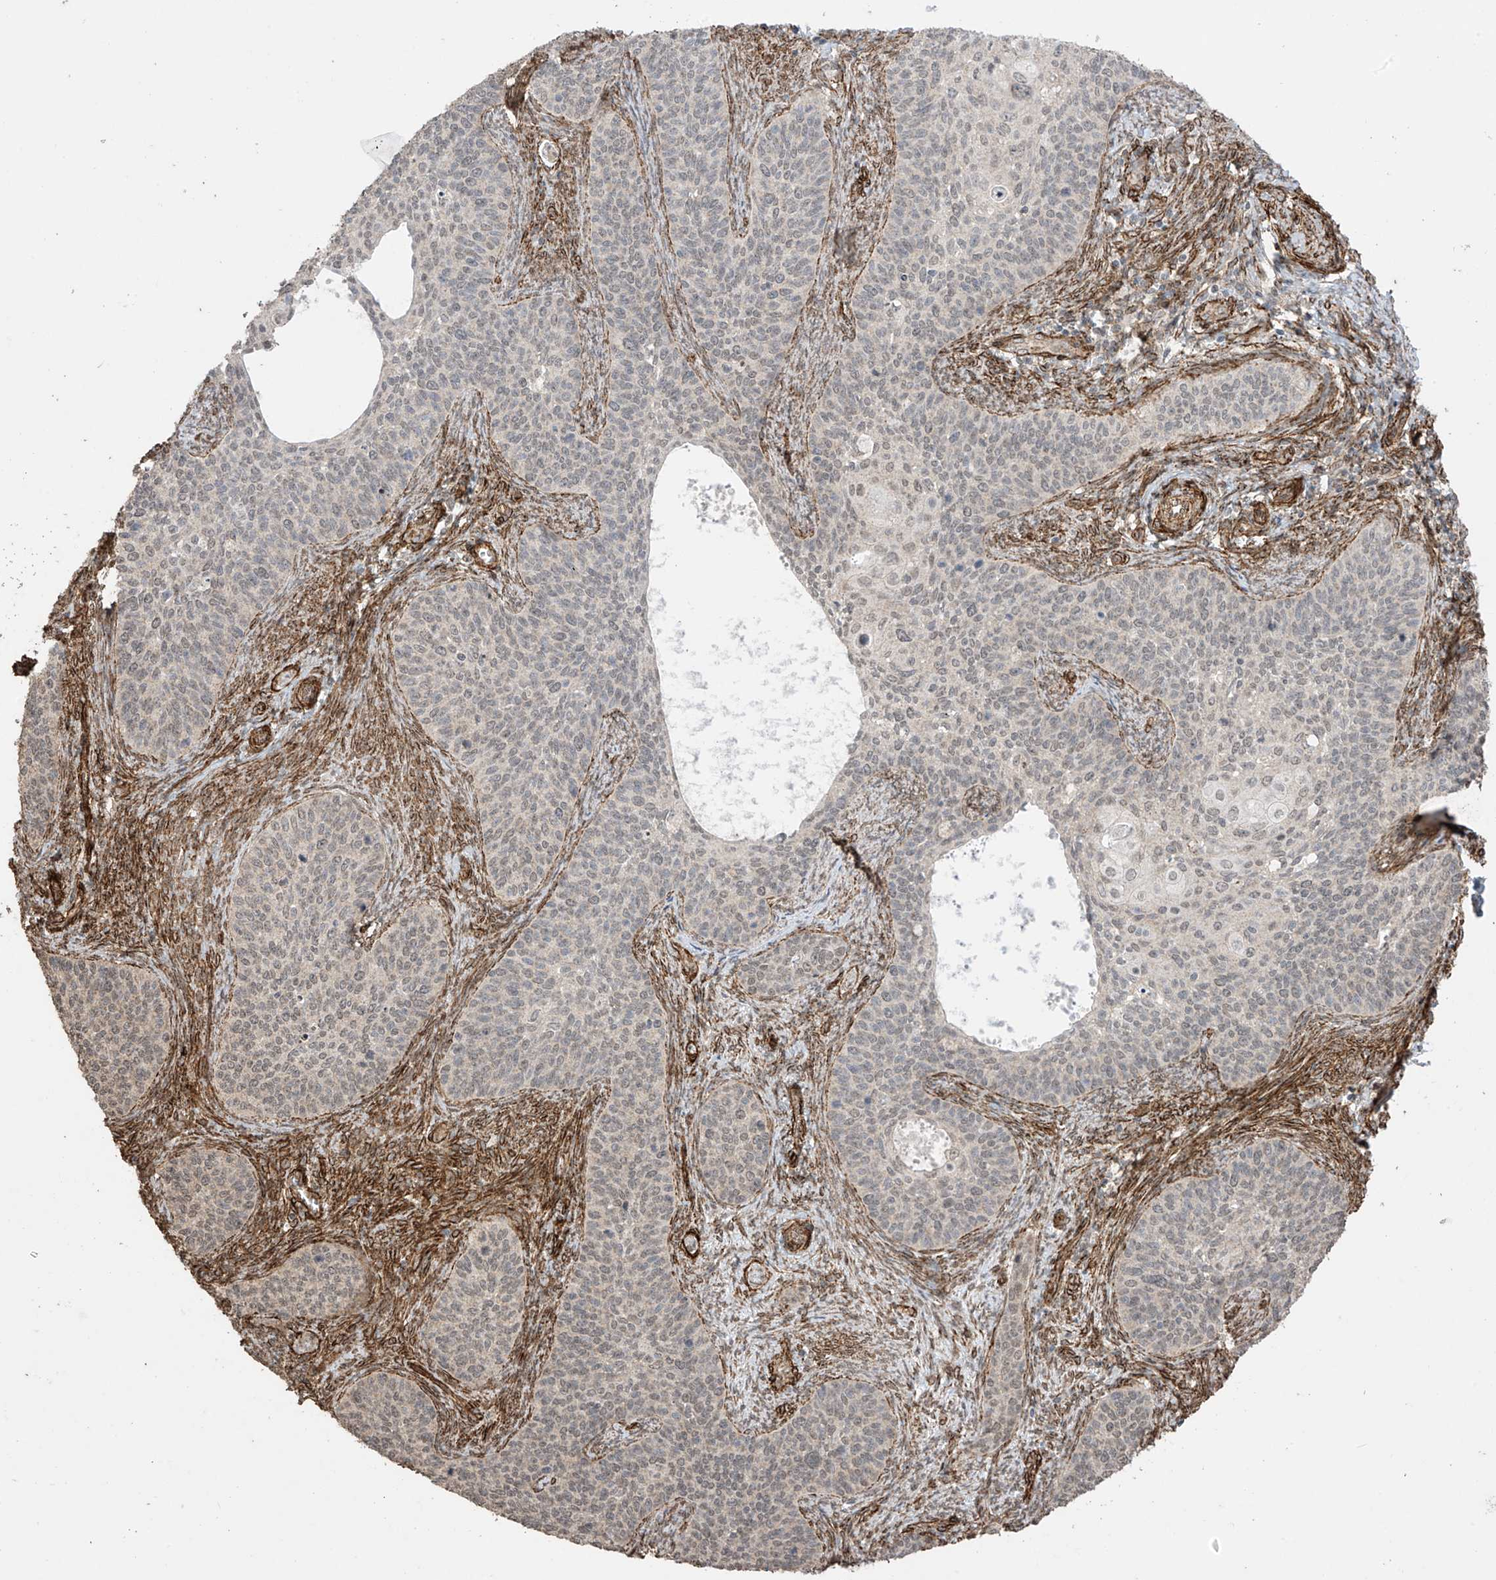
{"staining": {"intensity": "weak", "quantity": "25%-75%", "location": "cytoplasmic/membranous,nuclear"}, "tissue": "cervical cancer", "cell_type": "Tumor cells", "image_type": "cancer", "snomed": [{"axis": "morphology", "description": "Squamous cell carcinoma, NOS"}, {"axis": "topography", "description": "Cervix"}], "caption": "An image of human cervical cancer (squamous cell carcinoma) stained for a protein exhibits weak cytoplasmic/membranous and nuclear brown staining in tumor cells.", "gene": "TTLL5", "patient": {"sex": "female", "age": 33}}